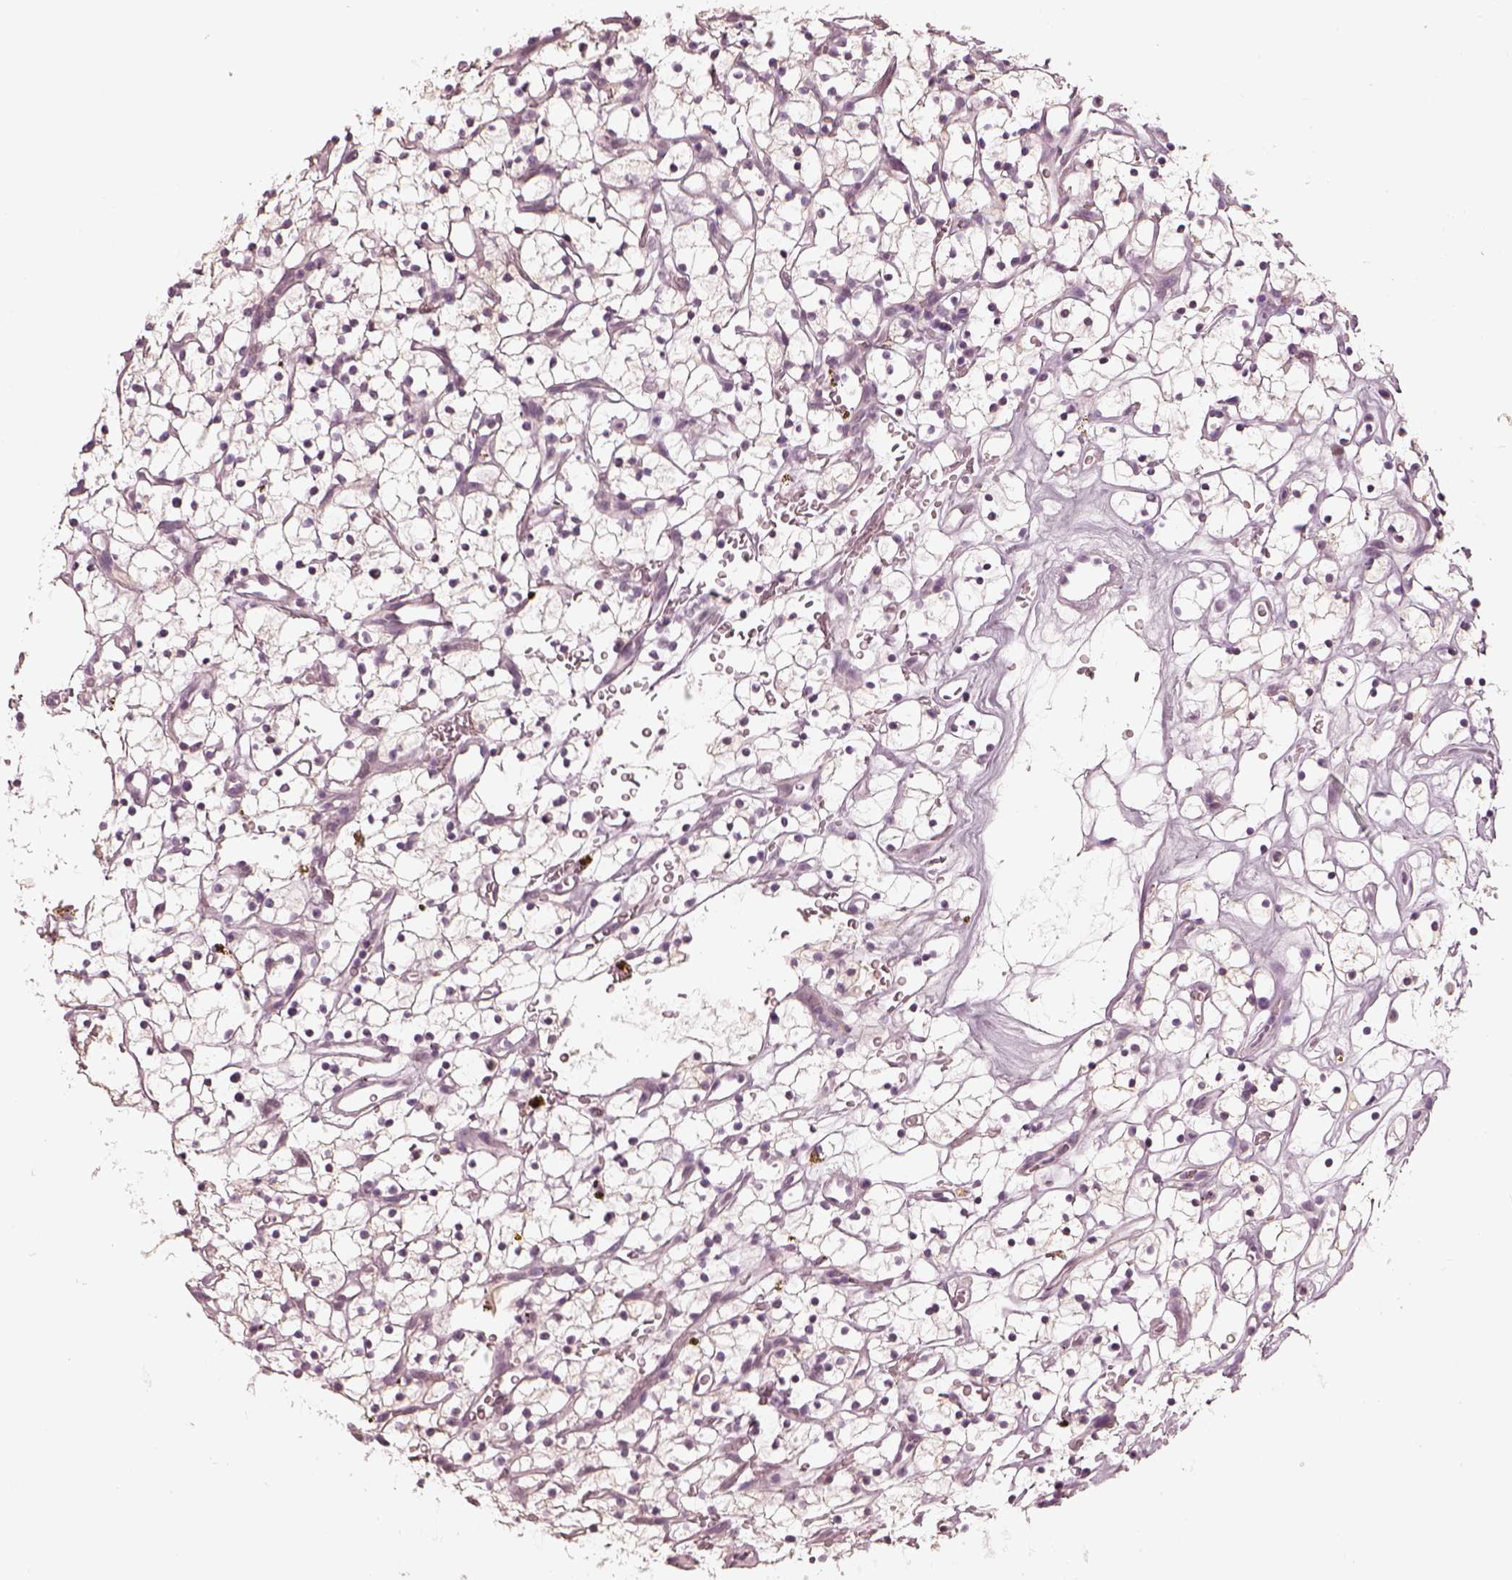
{"staining": {"intensity": "negative", "quantity": "none", "location": "none"}, "tissue": "renal cancer", "cell_type": "Tumor cells", "image_type": "cancer", "snomed": [{"axis": "morphology", "description": "Adenocarcinoma, NOS"}, {"axis": "topography", "description": "Kidney"}], "caption": "Tumor cells are negative for brown protein staining in renal adenocarcinoma. (IHC, brightfield microscopy, high magnification).", "gene": "EGR4", "patient": {"sex": "female", "age": 64}}